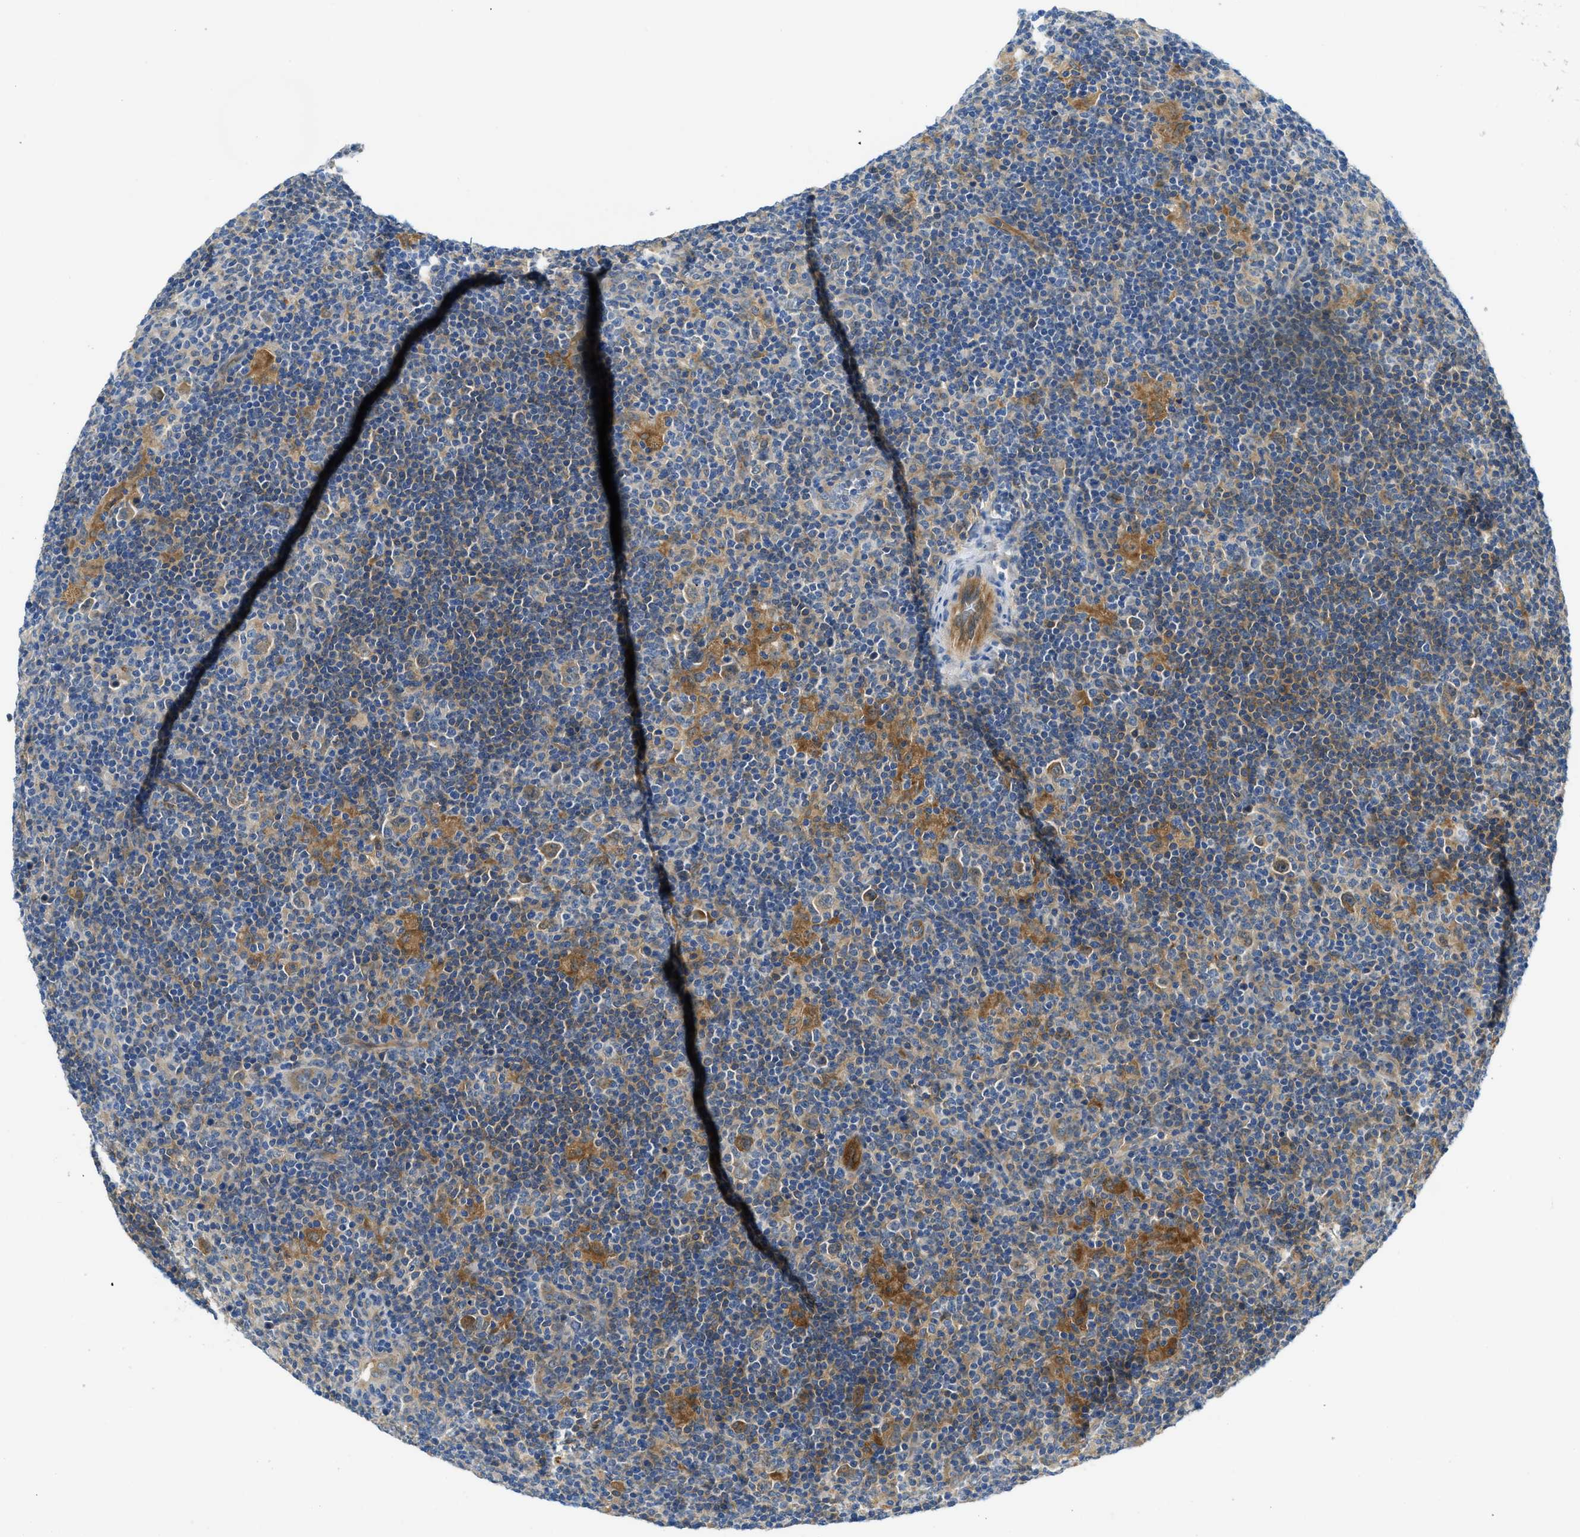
{"staining": {"intensity": "moderate", "quantity": ">75%", "location": "cytoplasmic/membranous"}, "tissue": "lymphoma", "cell_type": "Tumor cells", "image_type": "cancer", "snomed": [{"axis": "morphology", "description": "Hodgkin's disease, NOS"}, {"axis": "topography", "description": "Lymph node"}], "caption": "Human Hodgkin's disease stained for a protein (brown) exhibits moderate cytoplasmic/membranous positive staining in approximately >75% of tumor cells.", "gene": "RIPK2", "patient": {"sex": "female", "age": 57}}